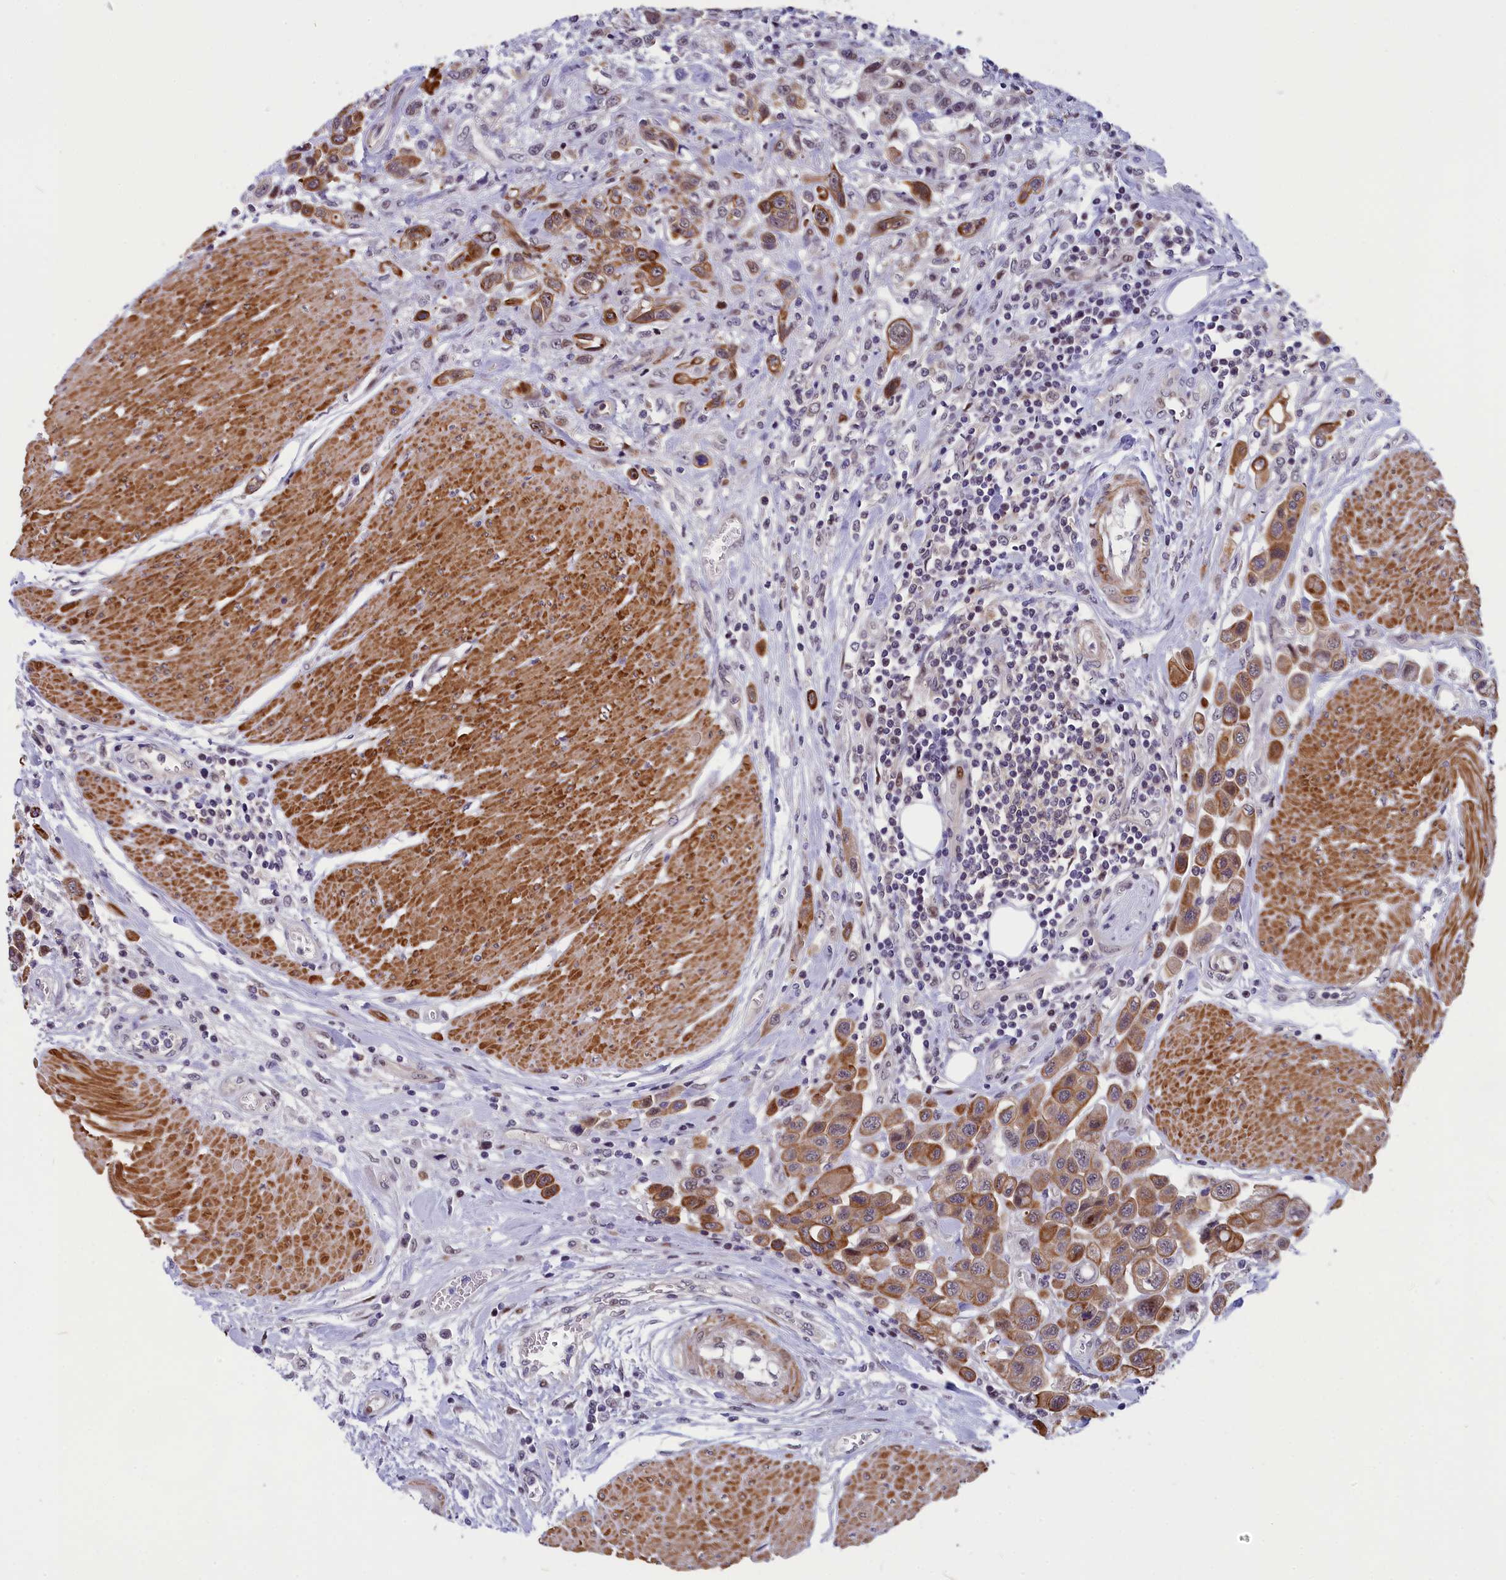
{"staining": {"intensity": "moderate", "quantity": "25%-75%", "location": "cytoplasmic/membranous"}, "tissue": "urothelial cancer", "cell_type": "Tumor cells", "image_type": "cancer", "snomed": [{"axis": "morphology", "description": "Urothelial carcinoma, High grade"}, {"axis": "topography", "description": "Urinary bladder"}], "caption": "A medium amount of moderate cytoplasmic/membranous expression is present in approximately 25%-75% of tumor cells in urothelial carcinoma (high-grade) tissue.", "gene": "ANKRD34B", "patient": {"sex": "male", "age": 50}}